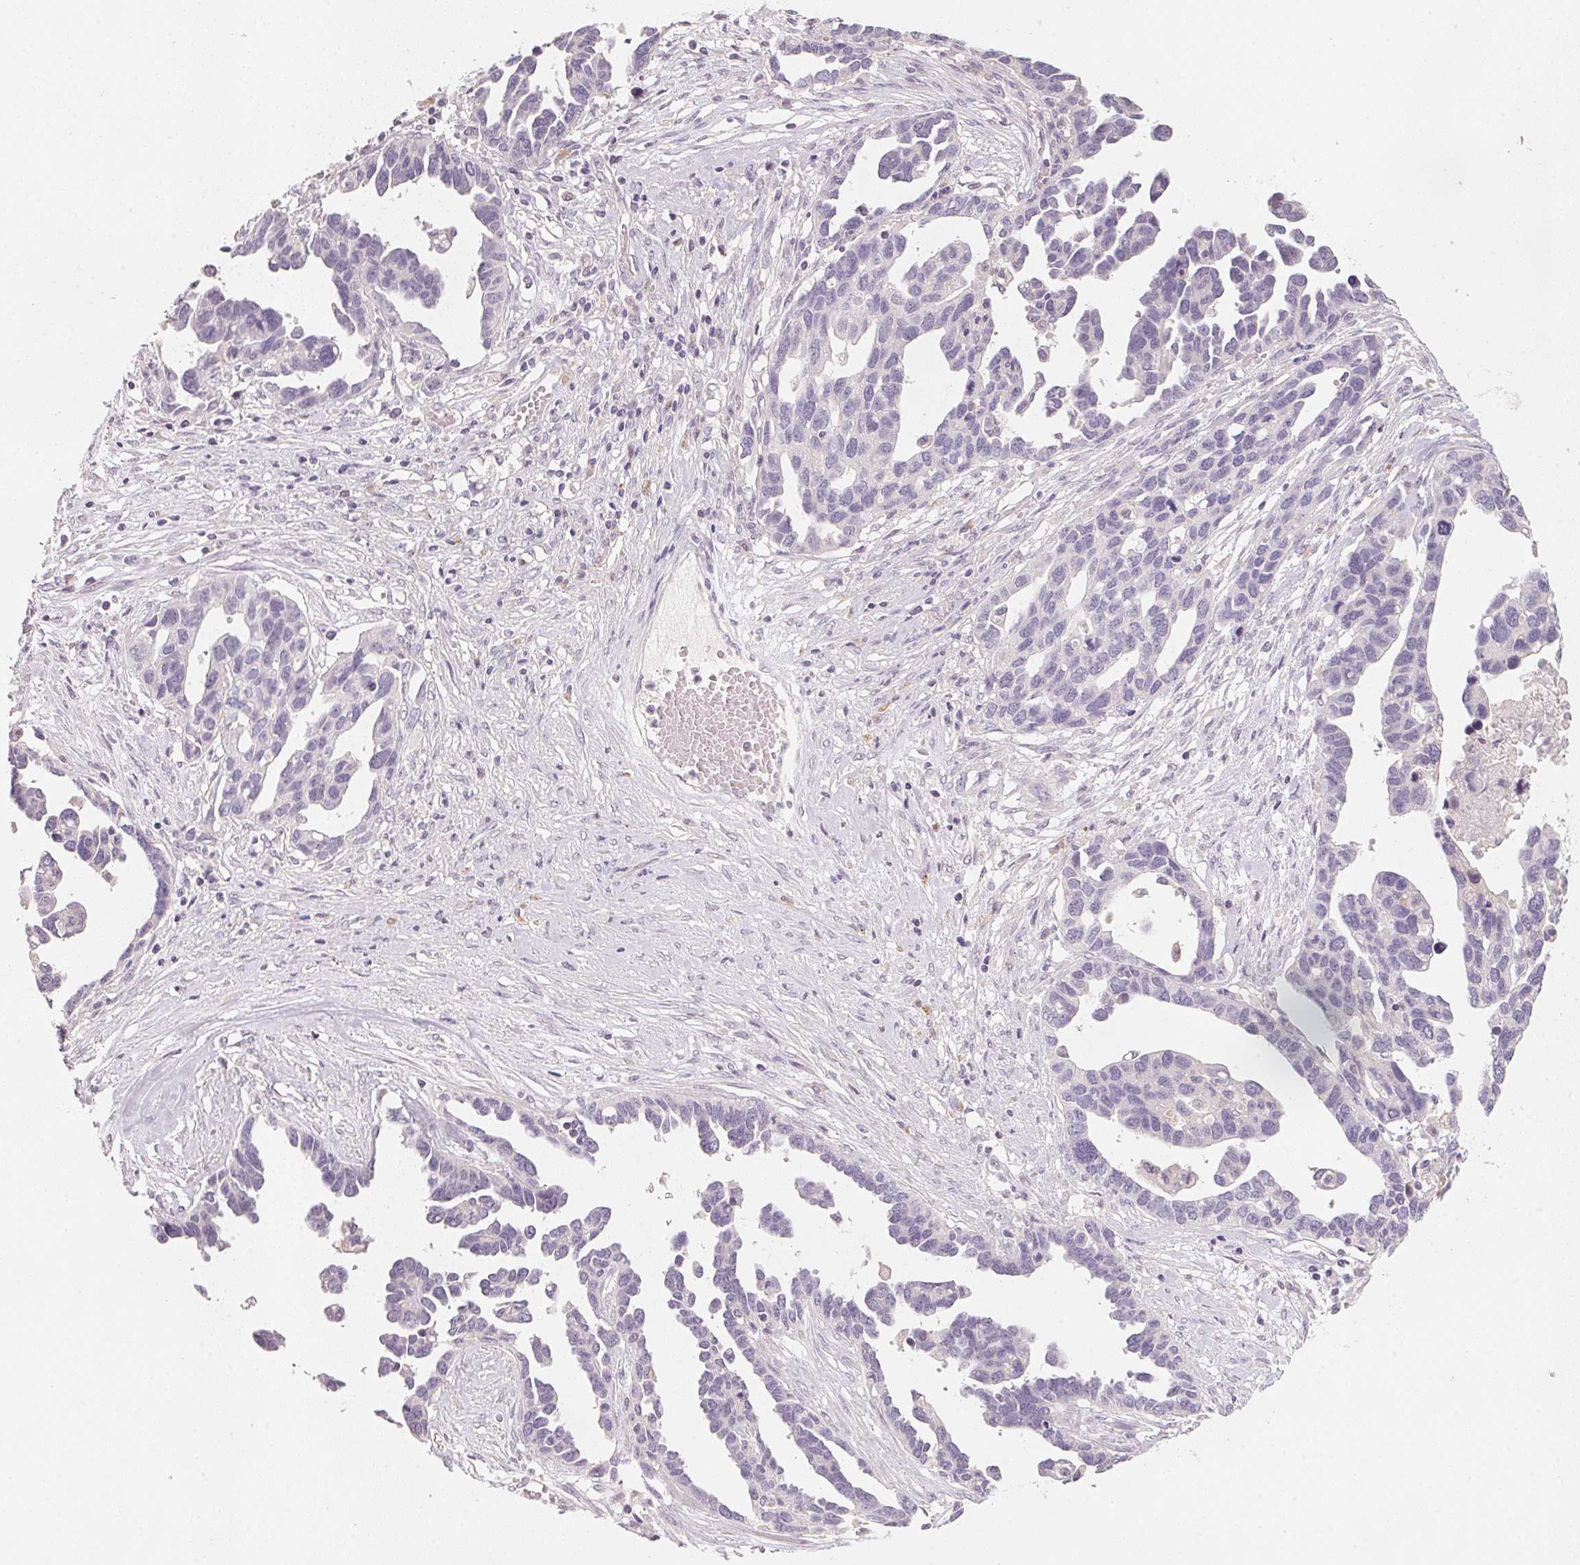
{"staining": {"intensity": "negative", "quantity": "none", "location": "none"}, "tissue": "ovarian cancer", "cell_type": "Tumor cells", "image_type": "cancer", "snomed": [{"axis": "morphology", "description": "Cystadenocarcinoma, serous, NOS"}, {"axis": "topography", "description": "Ovary"}], "caption": "This histopathology image is of ovarian cancer (serous cystadenocarcinoma) stained with immunohistochemistry (IHC) to label a protein in brown with the nuclei are counter-stained blue. There is no expression in tumor cells.", "gene": "TREH", "patient": {"sex": "female", "age": 54}}